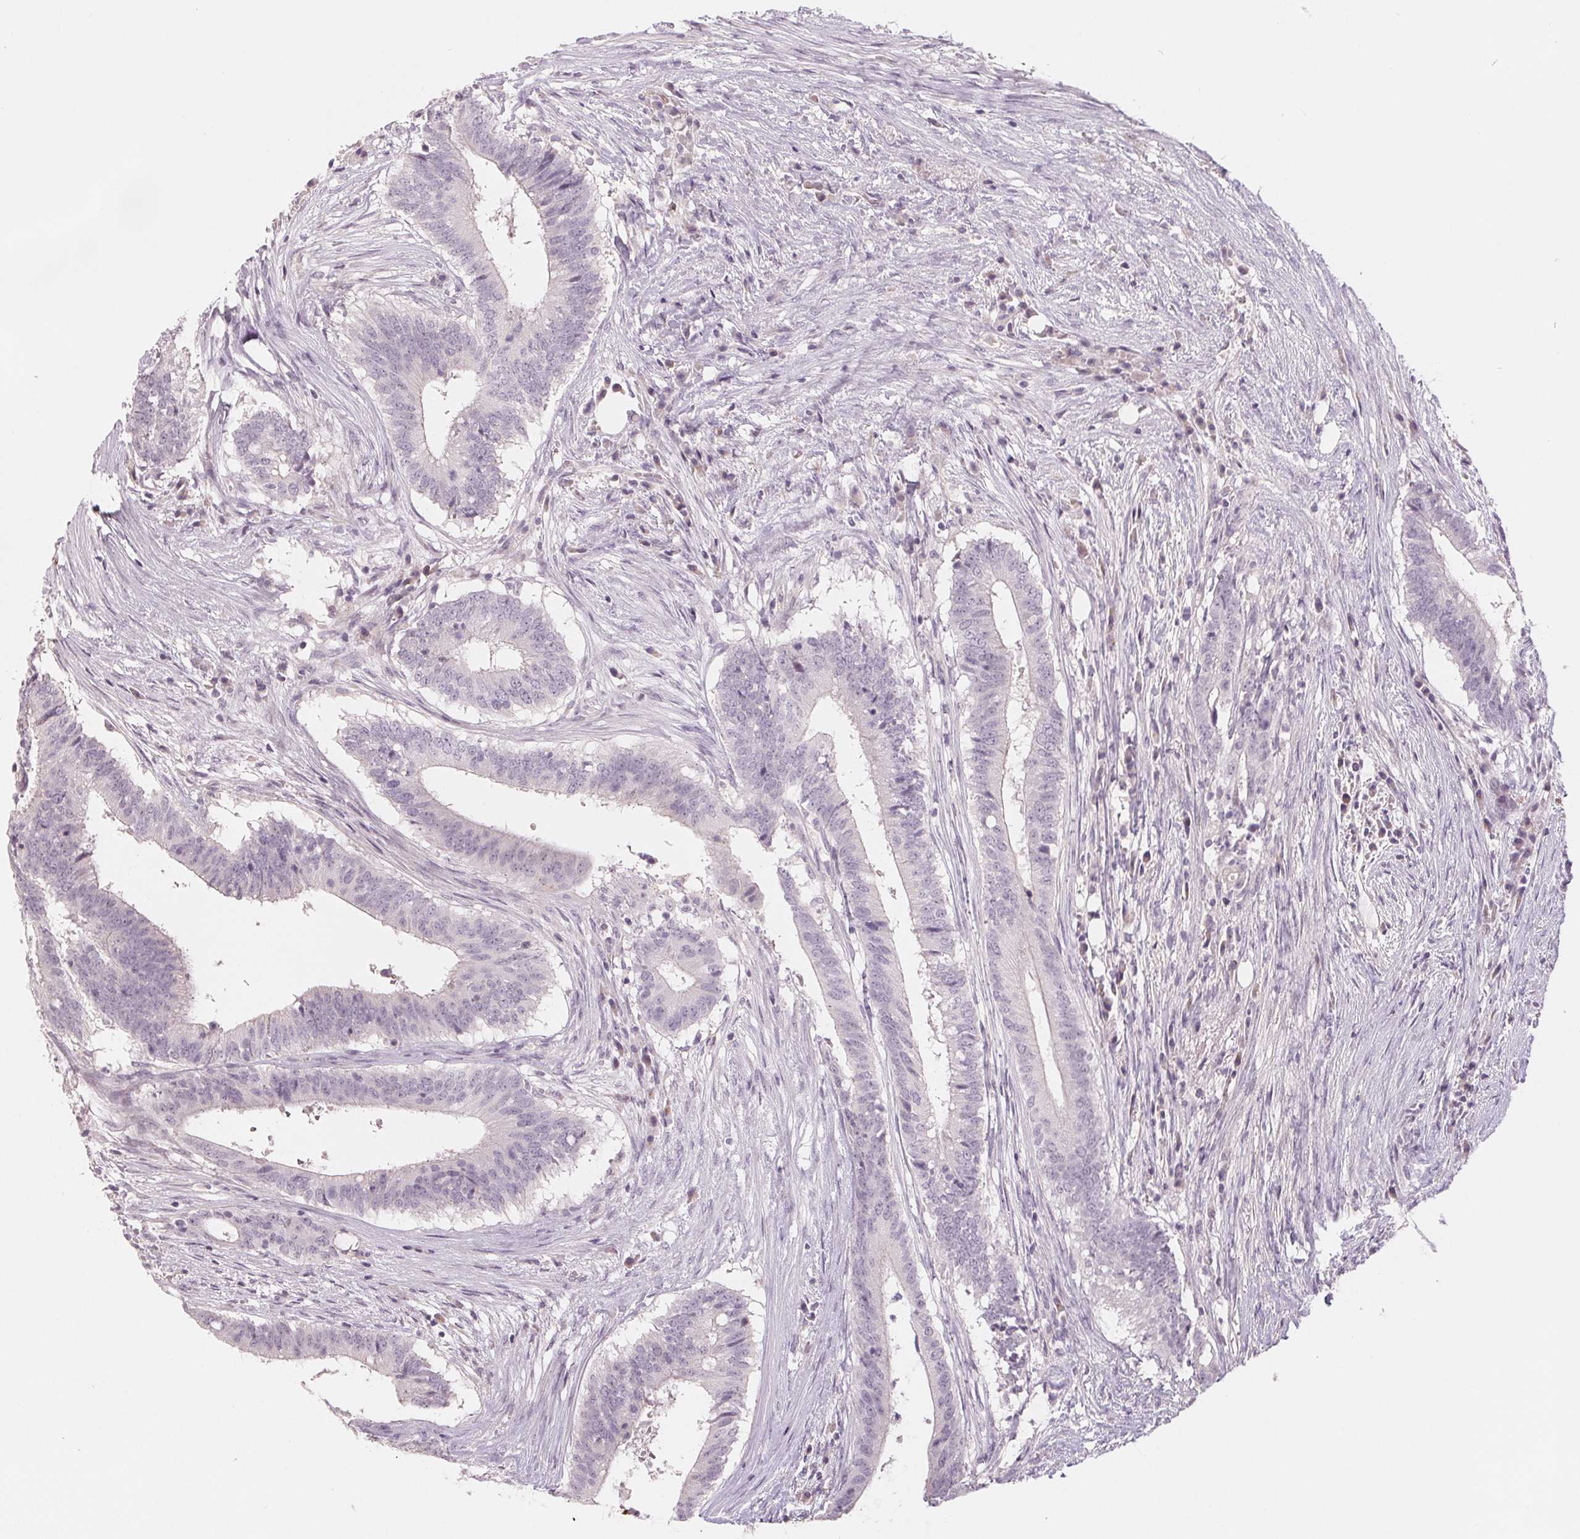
{"staining": {"intensity": "negative", "quantity": "none", "location": "none"}, "tissue": "colorectal cancer", "cell_type": "Tumor cells", "image_type": "cancer", "snomed": [{"axis": "morphology", "description": "Adenocarcinoma, NOS"}, {"axis": "topography", "description": "Colon"}], "caption": "Micrograph shows no significant protein staining in tumor cells of colorectal cancer. Nuclei are stained in blue.", "gene": "ZBBX", "patient": {"sex": "female", "age": 43}}